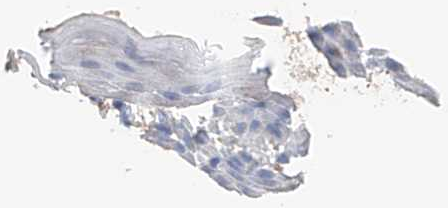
{"staining": {"intensity": "weak", "quantity": "<25%", "location": "cytoplasmic/membranous"}, "tissue": "skin", "cell_type": "Epidermal cells", "image_type": "normal", "snomed": [{"axis": "morphology", "description": "Normal tissue, NOS"}, {"axis": "topography", "description": "Vulva"}], "caption": "The IHC histopathology image has no significant staining in epidermal cells of skin.", "gene": "GALNTL6", "patient": {"sex": "female", "age": 66}}